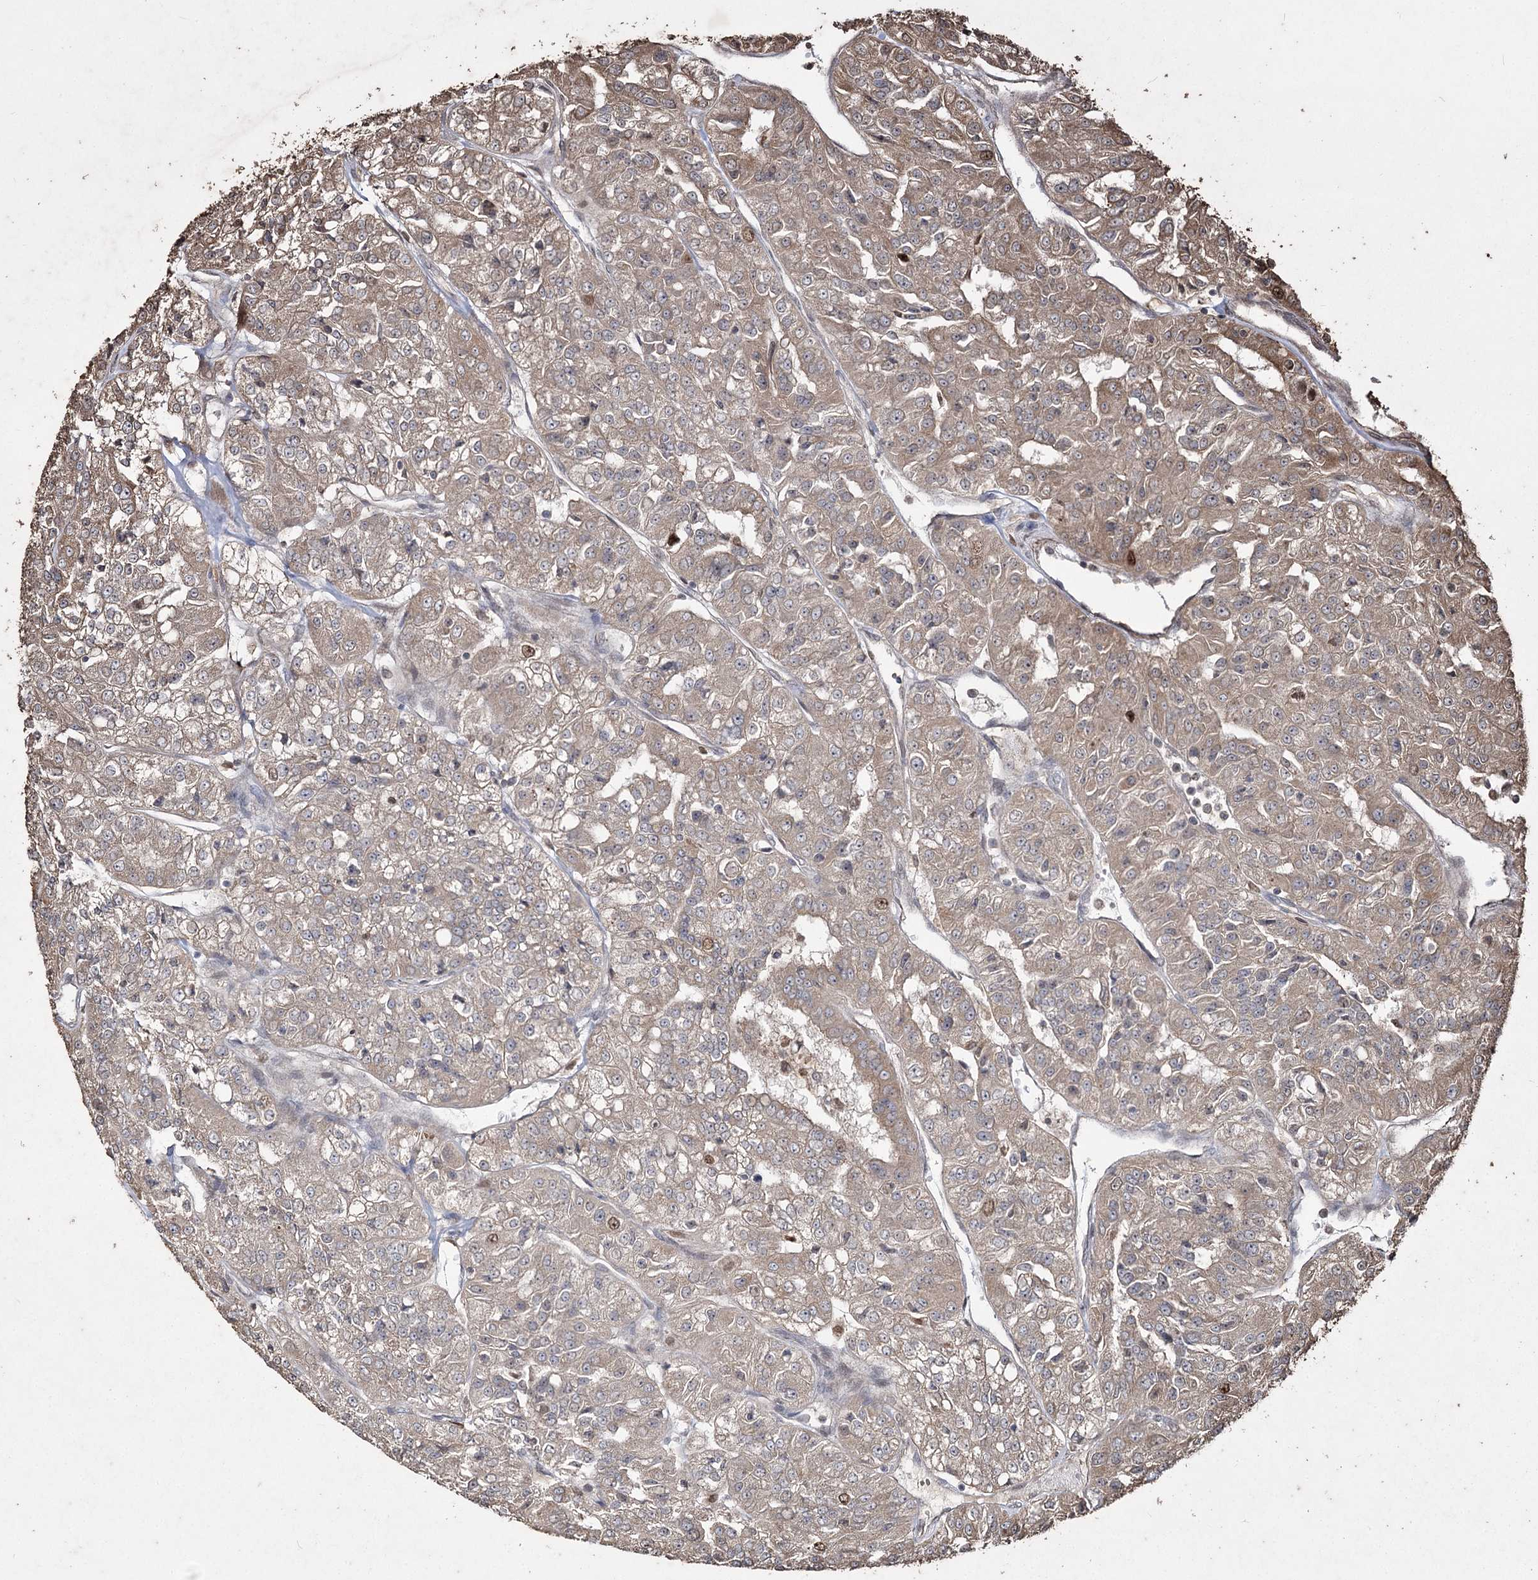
{"staining": {"intensity": "moderate", "quantity": "<25%", "location": "cytoplasmic/membranous,nuclear"}, "tissue": "renal cancer", "cell_type": "Tumor cells", "image_type": "cancer", "snomed": [{"axis": "morphology", "description": "Adenocarcinoma, NOS"}, {"axis": "topography", "description": "Kidney"}], "caption": "About <25% of tumor cells in human renal adenocarcinoma demonstrate moderate cytoplasmic/membranous and nuclear protein positivity as visualized by brown immunohistochemical staining.", "gene": "PRC1", "patient": {"sex": "female", "age": 63}}